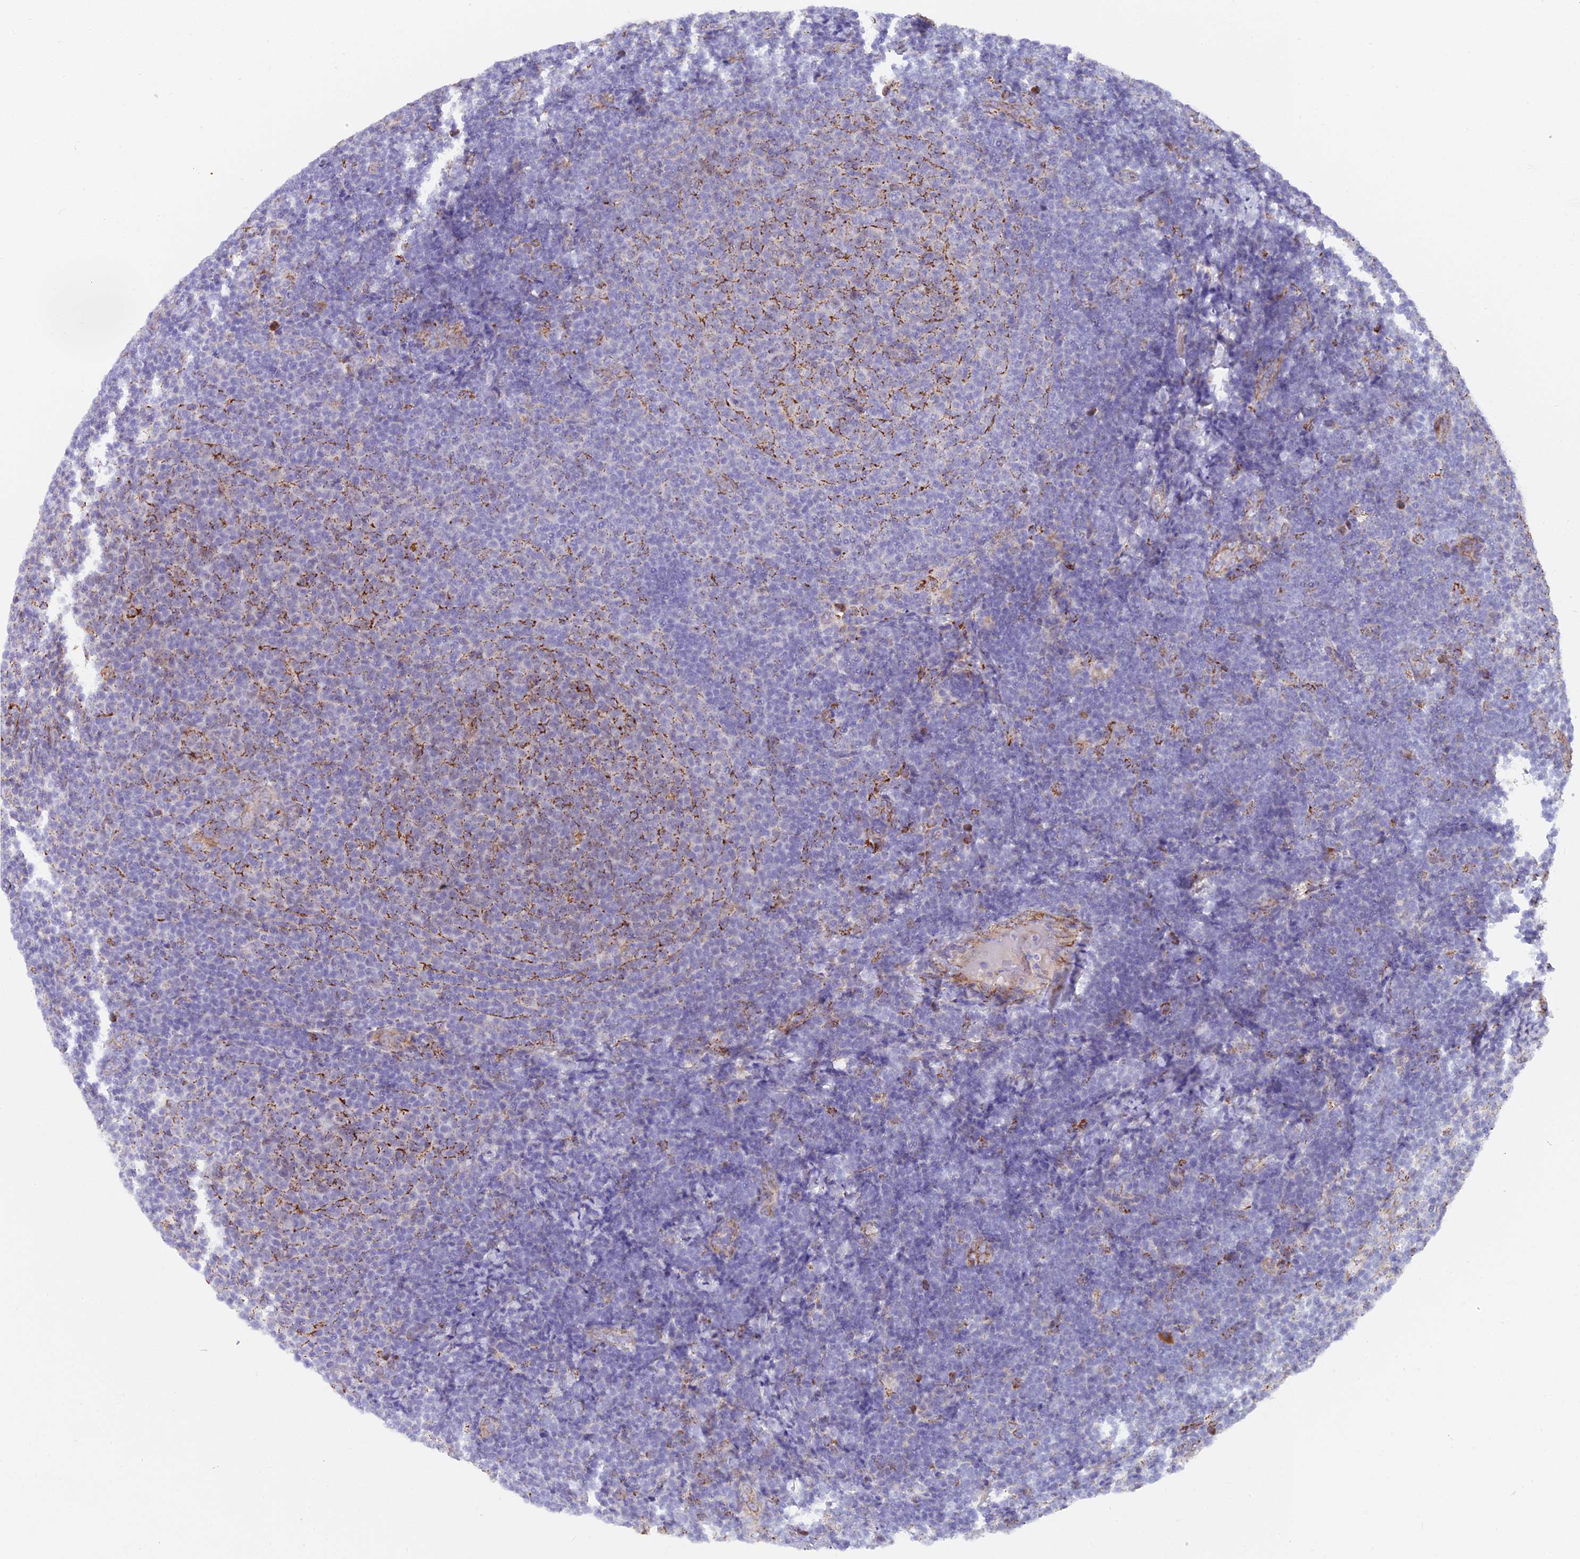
{"staining": {"intensity": "negative", "quantity": "none", "location": "none"}, "tissue": "lymphoma", "cell_type": "Tumor cells", "image_type": "cancer", "snomed": [{"axis": "morphology", "description": "Malignant lymphoma, non-Hodgkin's type, Low grade"}, {"axis": "topography", "description": "Lymph node"}], "caption": "Protein analysis of malignant lymphoma, non-Hodgkin's type (low-grade) displays no significant positivity in tumor cells.", "gene": "TIGD6", "patient": {"sex": "male", "age": 66}}